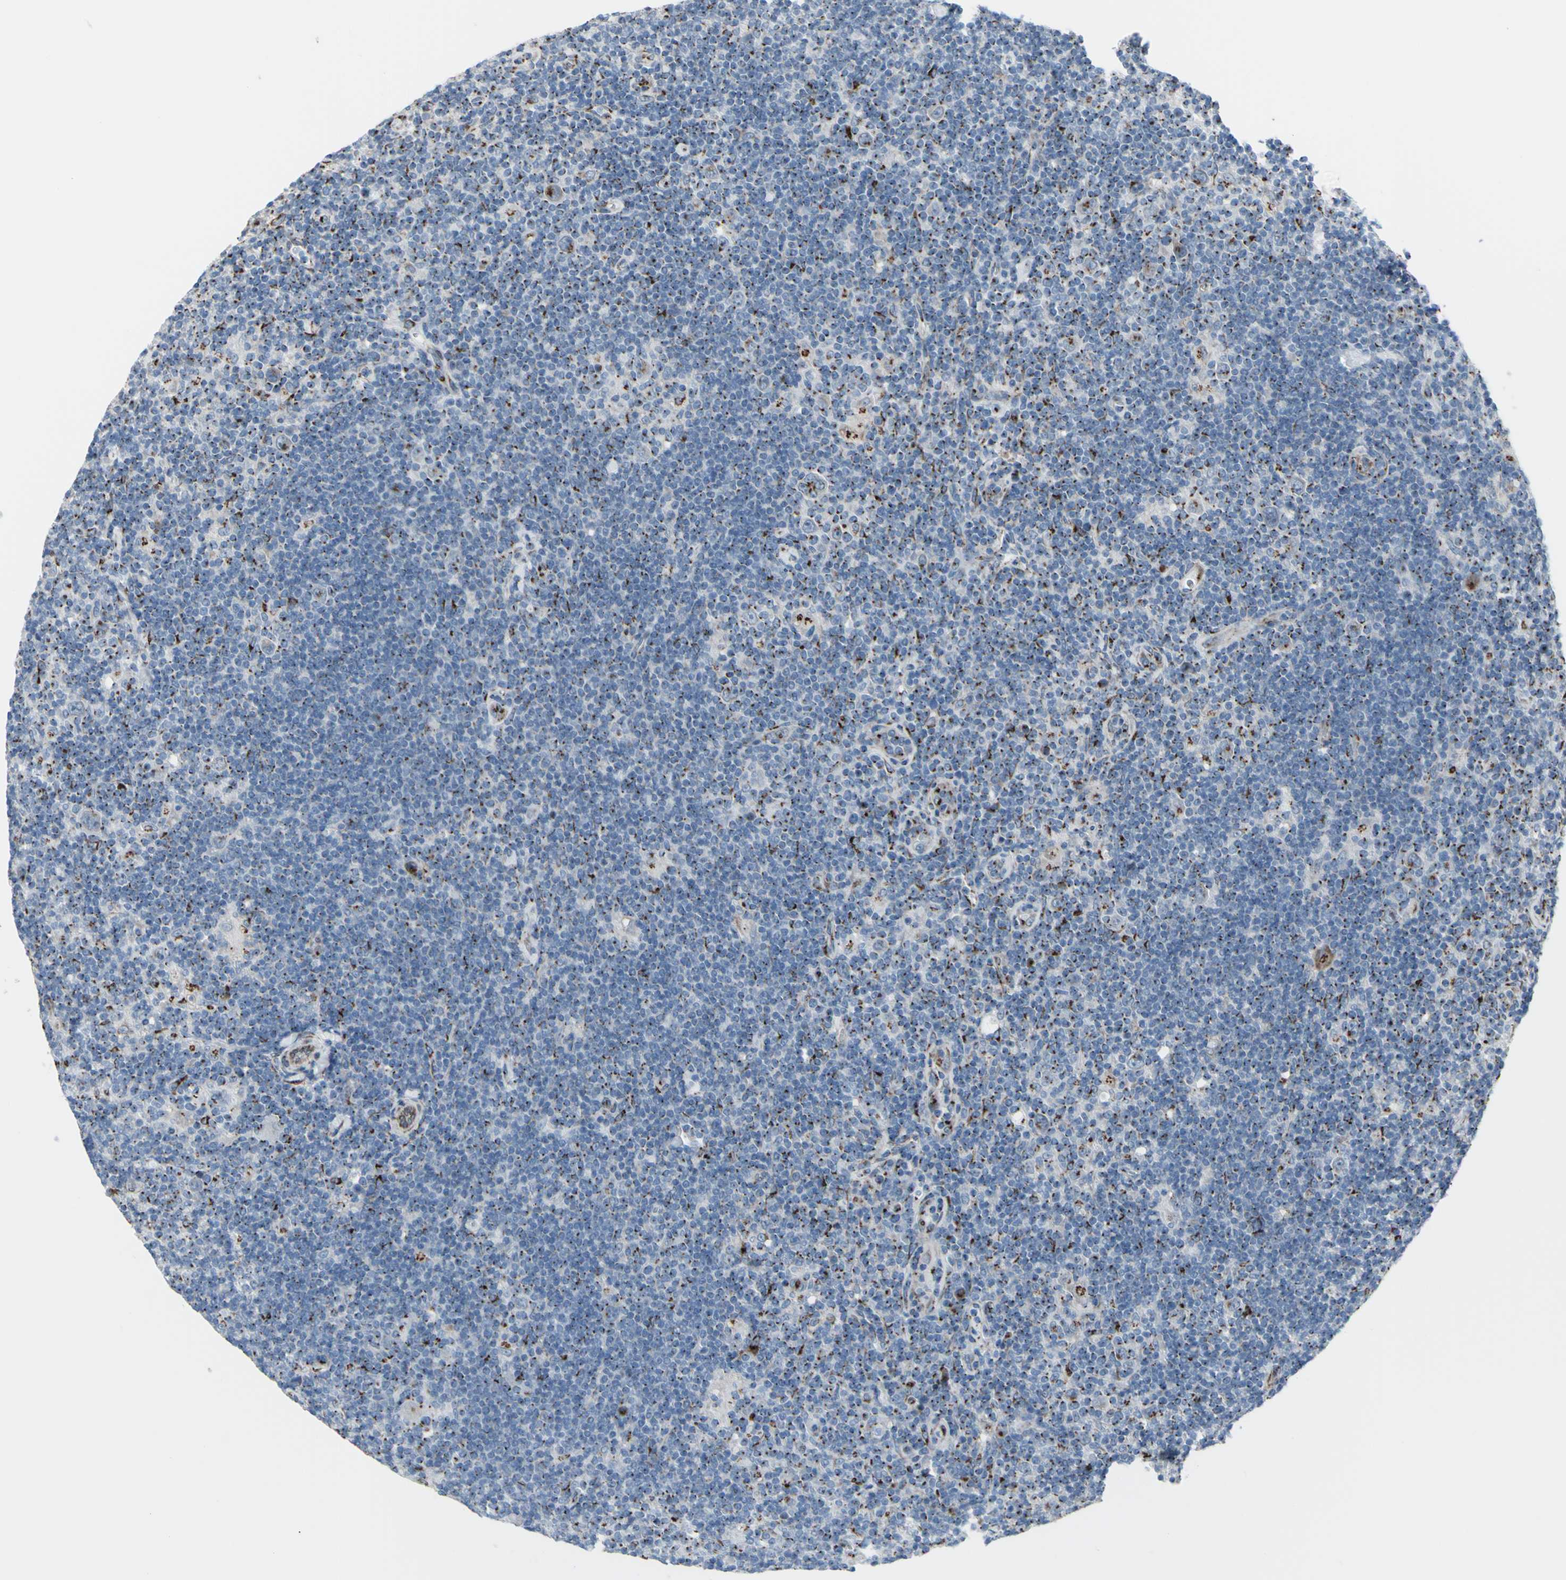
{"staining": {"intensity": "strong", "quantity": ">75%", "location": "cytoplasmic/membranous"}, "tissue": "lymphoma", "cell_type": "Tumor cells", "image_type": "cancer", "snomed": [{"axis": "morphology", "description": "Hodgkin's disease, NOS"}, {"axis": "topography", "description": "Lymph node"}], "caption": "About >75% of tumor cells in human lymphoma reveal strong cytoplasmic/membranous protein positivity as visualized by brown immunohistochemical staining.", "gene": "GLG1", "patient": {"sex": "female", "age": 57}}